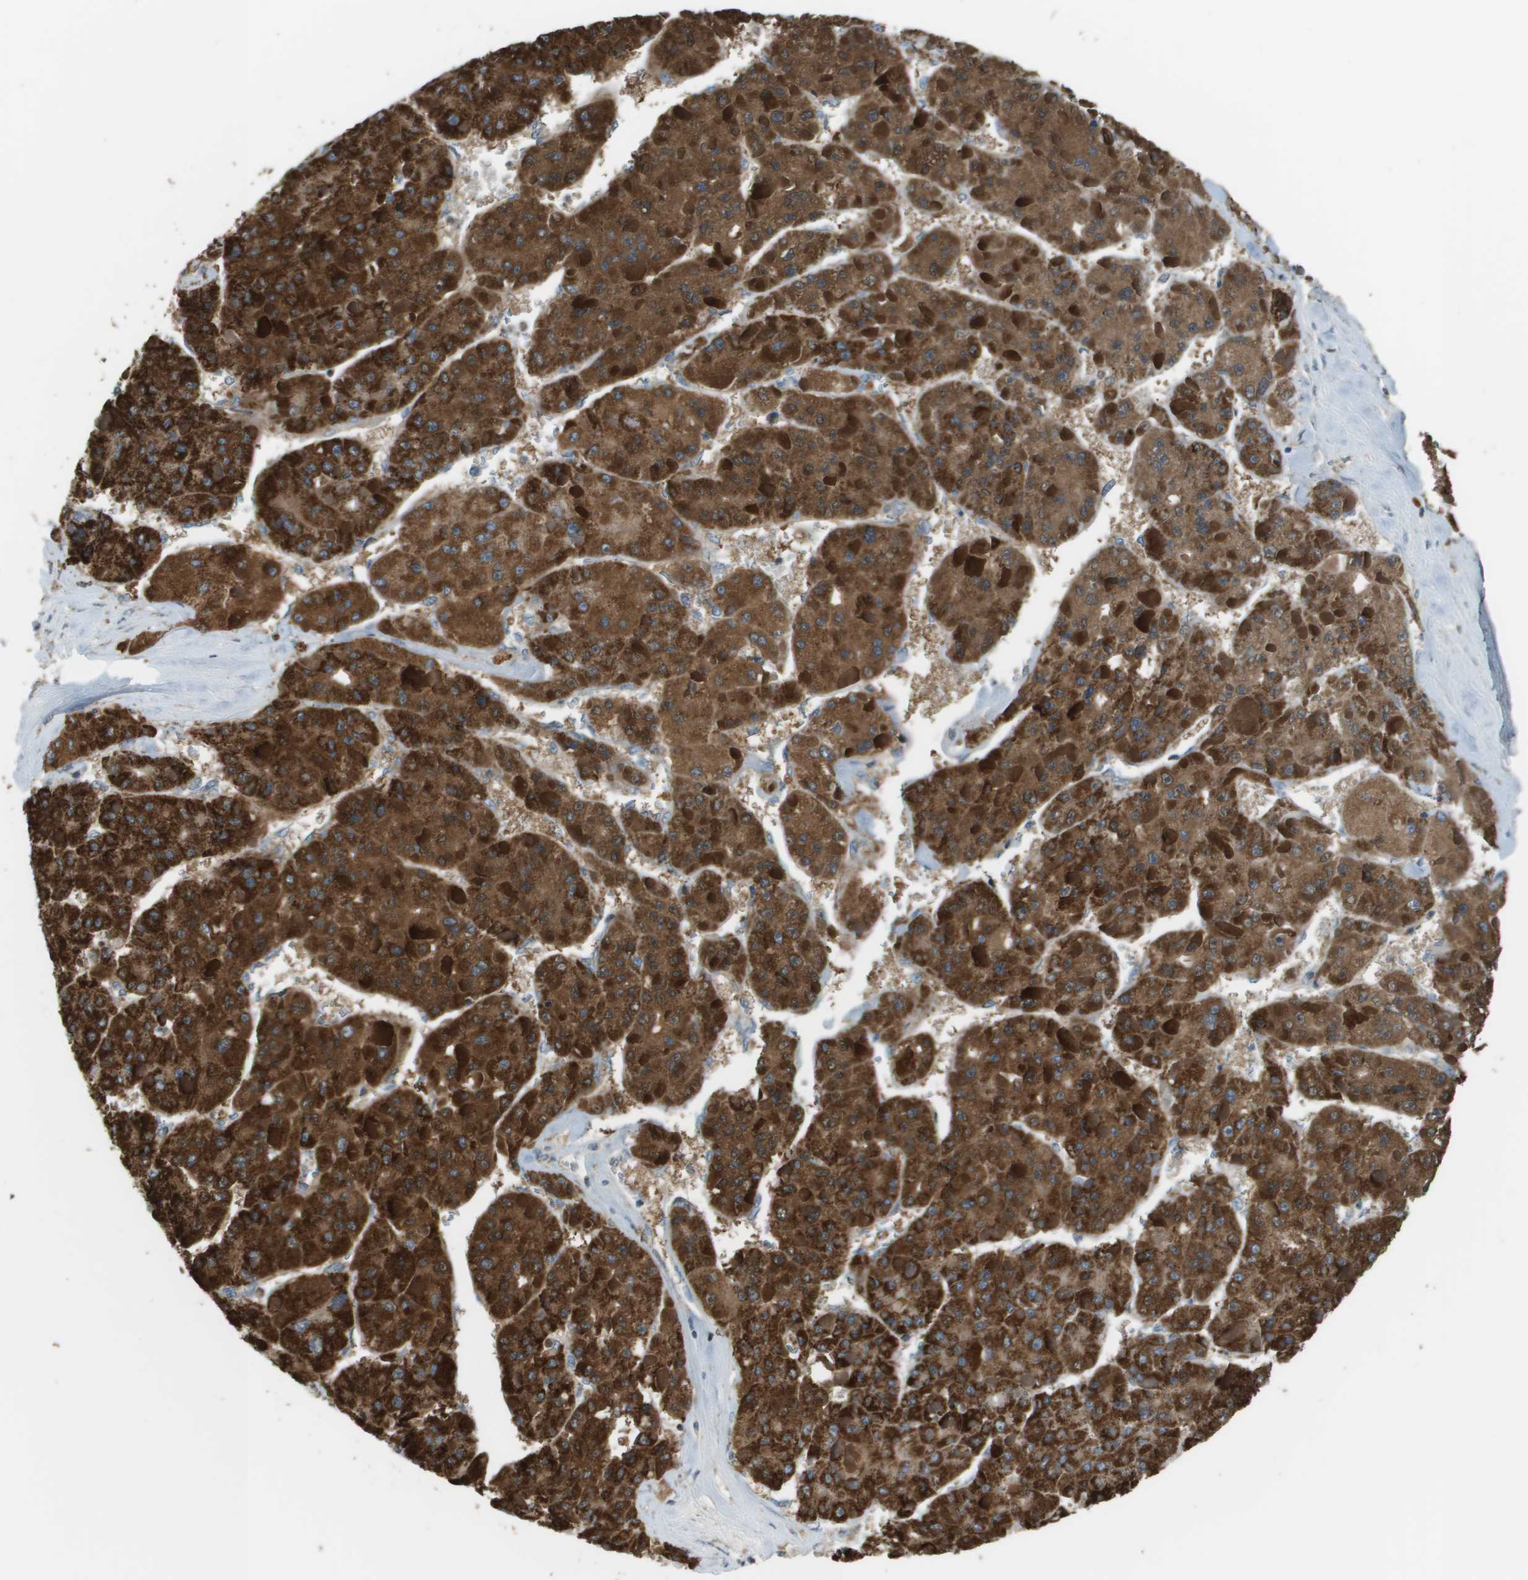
{"staining": {"intensity": "strong", "quantity": ">75%", "location": "cytoplasmic/membranous"}, "tissue": "liver cancer", "cell_type": "Tumor cells", "image_type": "cancer", "snomed": [{"axis": "morphology", "description": "Carcinoma, Hepatocellular, NOS"}, {"axis": "topography", "description": "Liver"}], "caption": "Immunohistochemistry (IHC) staining of liver hepatocellular carcinoma, which demonstrates high levels of strong cytoplasmic/membranous expression in about >75% of tumor cells indicating strong cytoplasmic/membranous protein expression. The staining was performed using DAB (3,3'-diaminobenzidine) (brown) for protein detection and nuclei were counterstained in hematoxylin (blue).", "gene": "FH", "patient": {"sex": "female", "age": 73}}